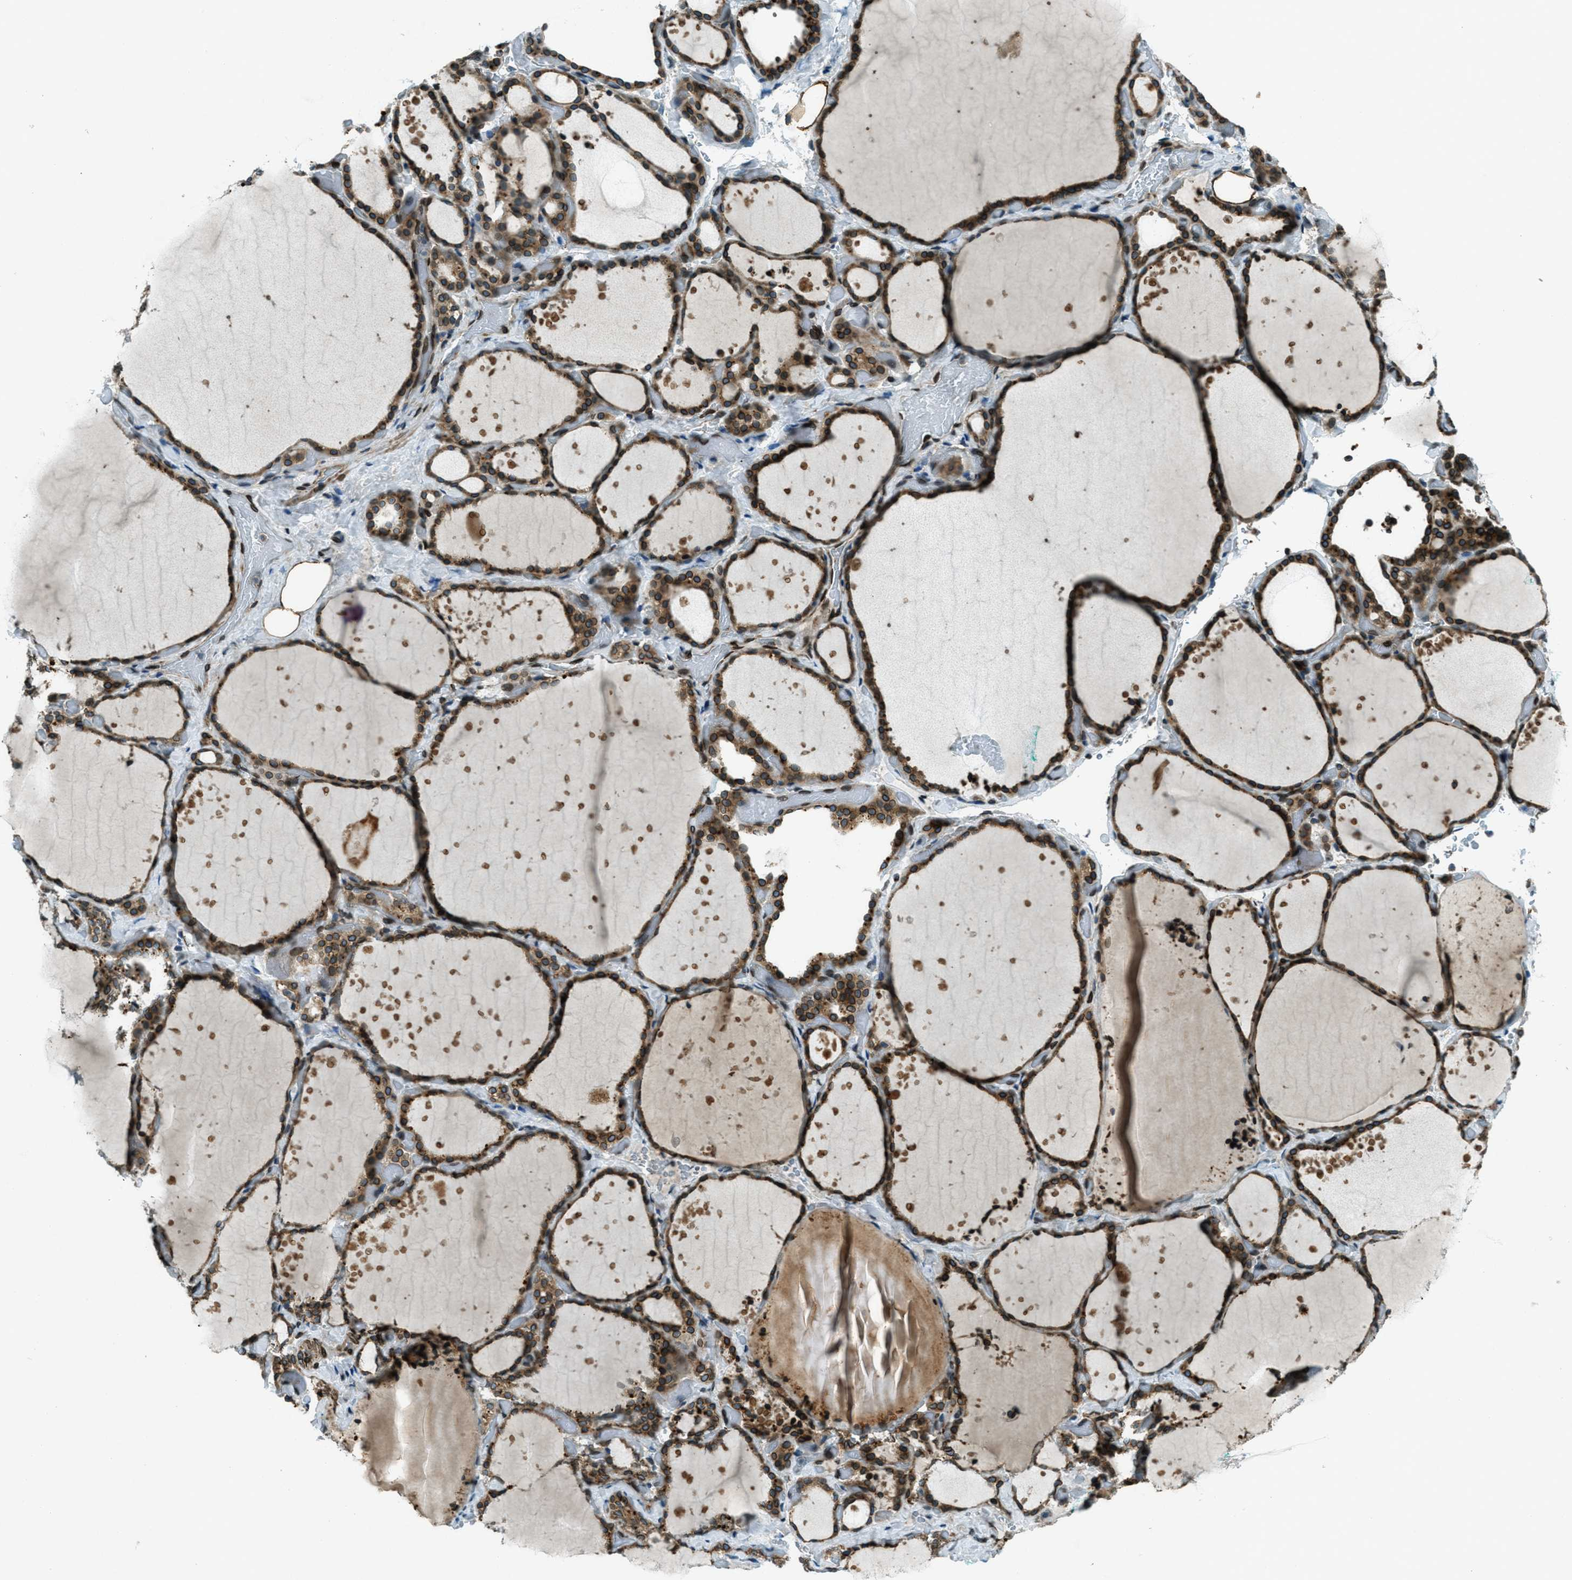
{"staining": {"intensity": "strong", "quantity": ">75%", "location": "cytoplasmic/membranous,nuclear"}, "tissue": "thyroid gland", "cell_type": "Glandular cells", "image_type": "normal", "snomed": [{"axis": "morphology", "description": "Normal tissue, NOS"}, {"axis": "topography", "description": "Thyroid gland"}], "caption": "Unremarkable thyroid gland shows strong cytoplasmic/membranous,nuclear positivity in approximately >75% of glandular cells.", "gene": "LEMD2", "patient": {"sex": "female", "age": 44}}